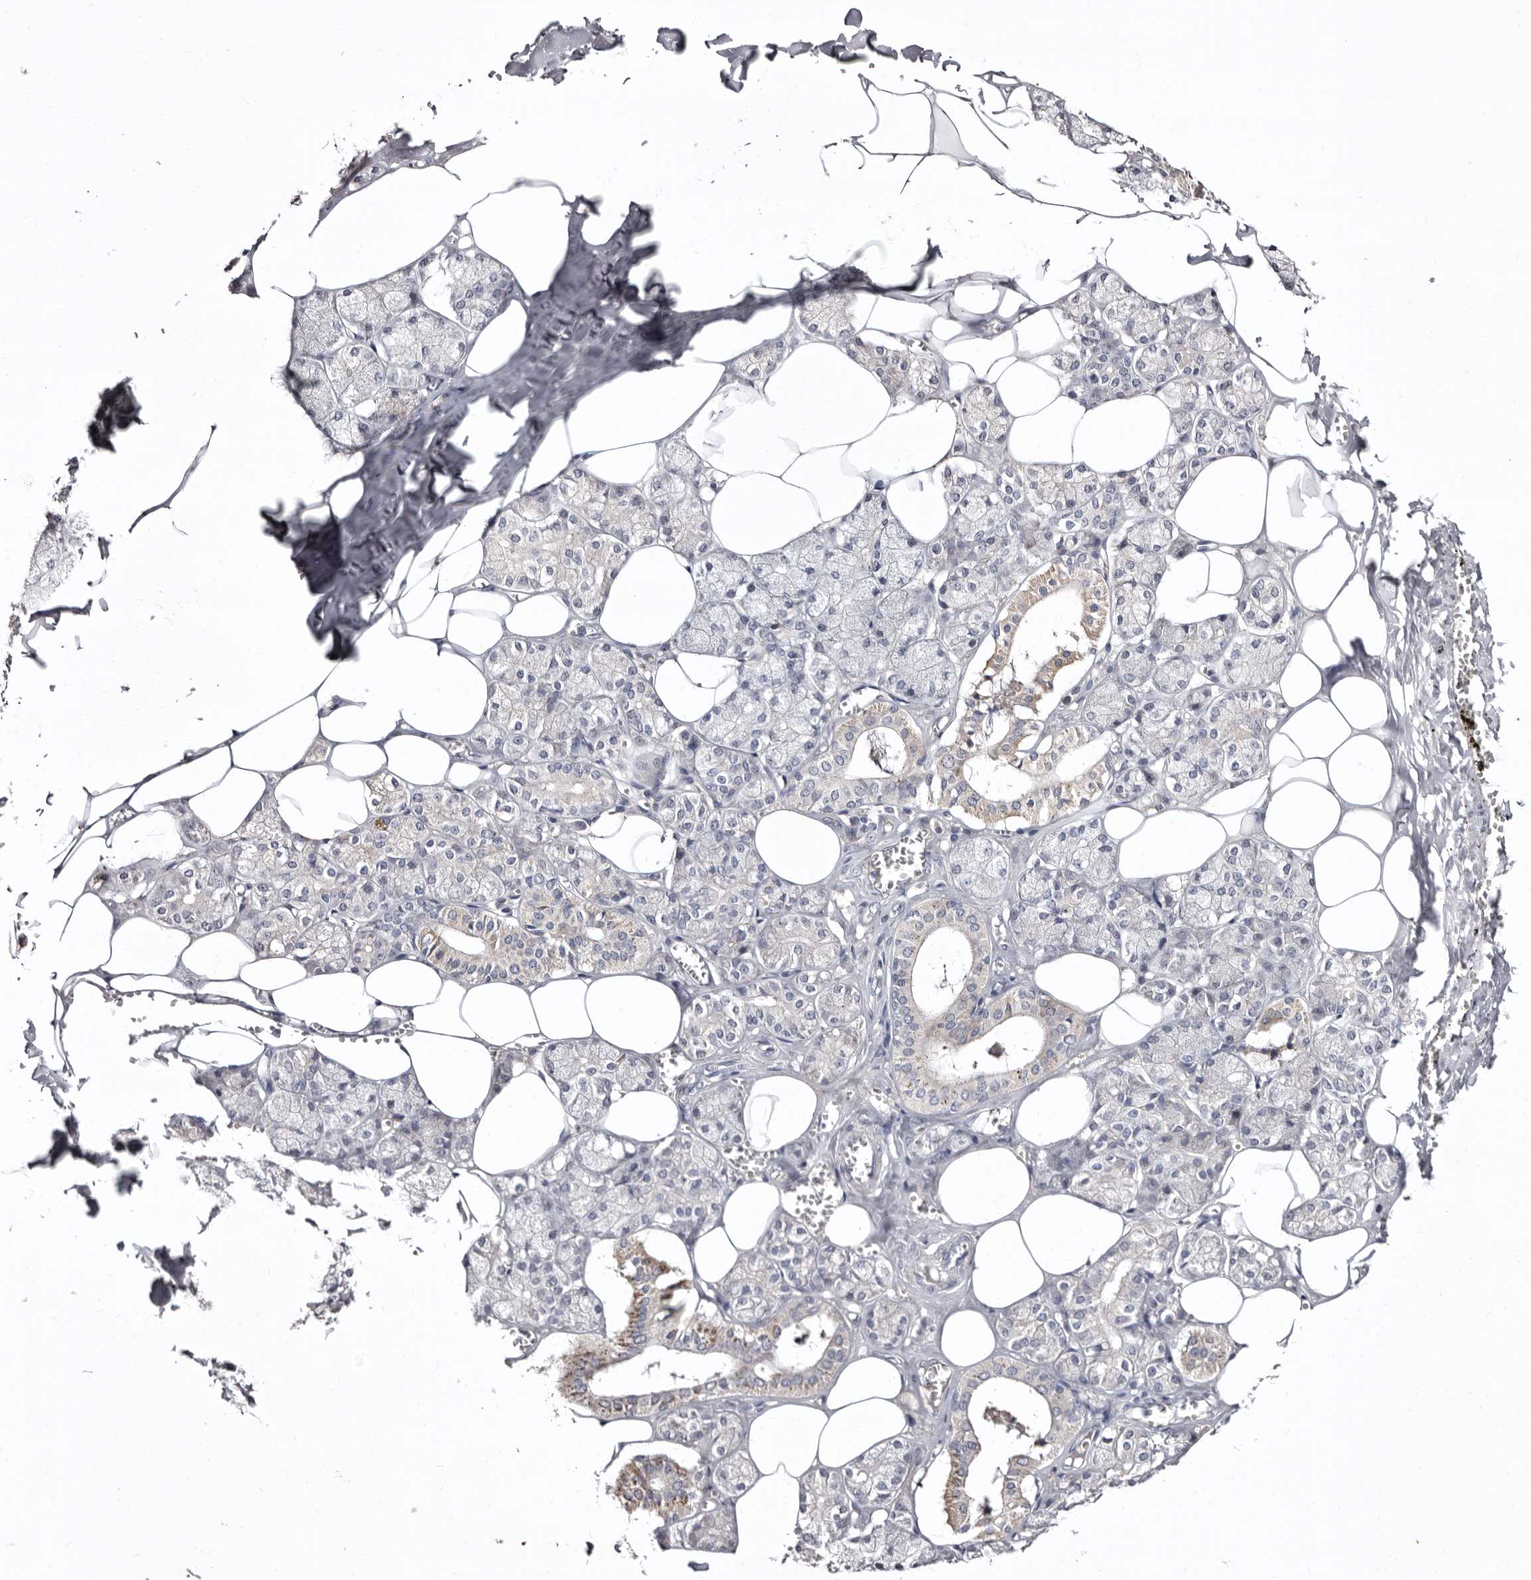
{"staining": {"intensity": "weak", "quantity": "<25%", "location": "cytoplasmic/membranous"}, "tissue": "salivary gland", "cell_type": "Glandular cells", "image_type": "normal", "snomed": [{"axis": "morphology", "description": "Normal tissue, NOS"}, {"axis": "topography", "description": "Salivary gland"}], "caption": "IHC photomicrograph of unremarkable human salivary gland stained for a protein (brown), which displays no positivity in glandular cells.", "gene": "CDCA8", "patient": {"sex": "male", "age": 62}}